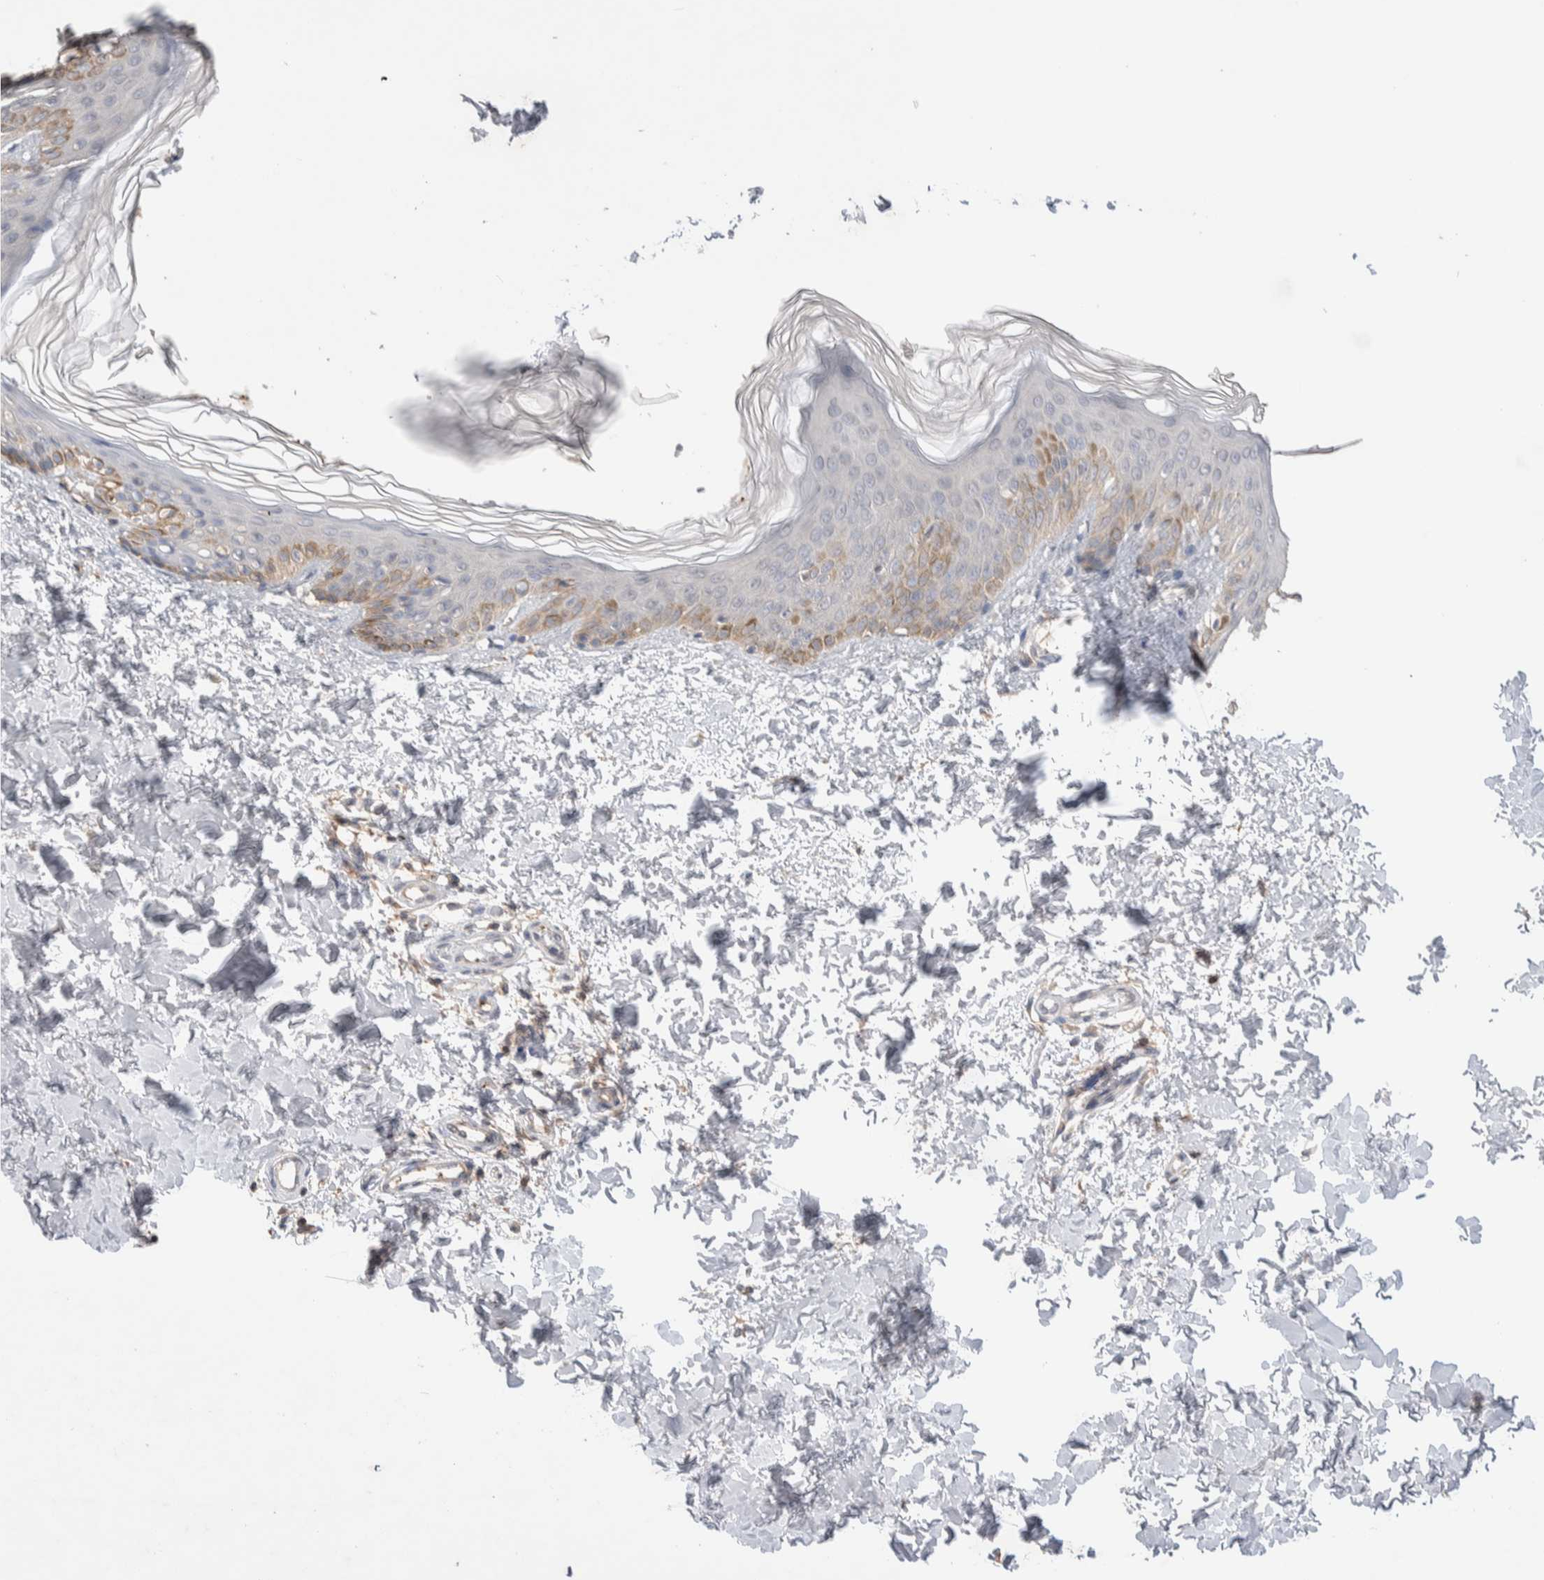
{"staining": {"intensity": "weak", "quantity": "25%-75%", "location": "cytoplasmic/membranous"}, "tissue": "skin", "cell_type": "Fibroblasts", "image_type": "normal", "snomed": [{"axis": "morphology", "description": "Normal tissue, NOS"}, {"axis": "morphology", "description": "Neoplasm, benign, NOS"}, {"axis": "topography", "description": "Skin"}, {"axis": "topography", "description": "Soft tissue"}], "caption": "Weak cytoplasmic/membranous expression is present in approximately 25%-75% of fibroblasts in unremarkable skin. Using DAB (brown) and hematoxylin (blue) stains, captured at high magnification using brightfield microscopy.", "gene": "DEPTOR", "patient": {"sex": "male", "age": 26}}